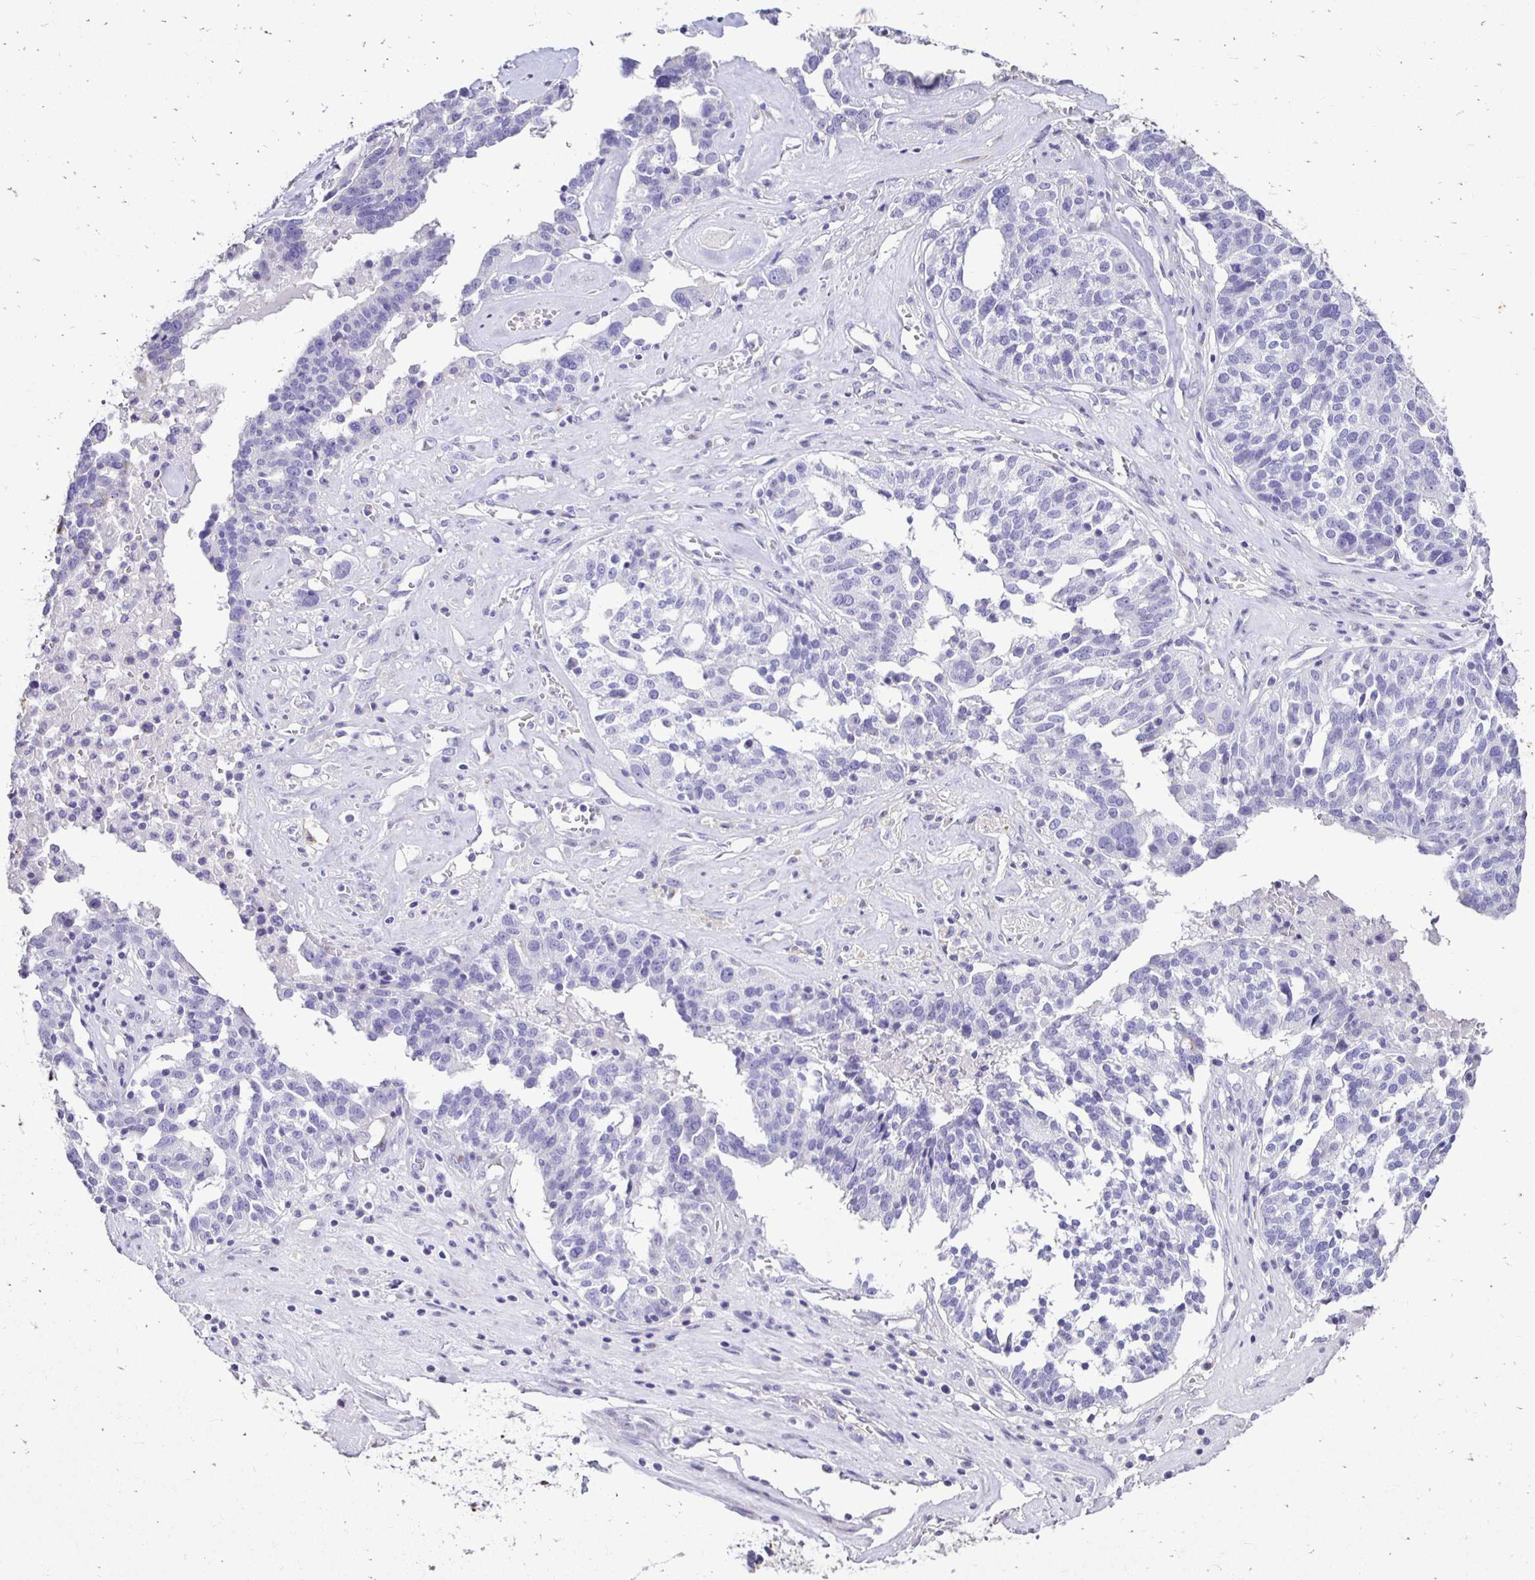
{"staining": {"intensity": "negative", "quantity": "none", "location": "none"}, "tissue": "ovarian cancer", "cell_type": "Tumor cells", "image_type": "cancer", "snomed": [{"axis": "morphology", "description": "Cystadenocarcinoma, serous, NOS"}, {"axis": "topography", "description": "Ovary"}], "caption": "Immunohistochemistry (IHC) image of neoplastic tissue: human ovarian serous cystadenocarcinoma stained with DAB reveals no significant protein expression in tumor cells.", "gene": "TAF1D", "patient": {"sex": "female", "age": 59}}